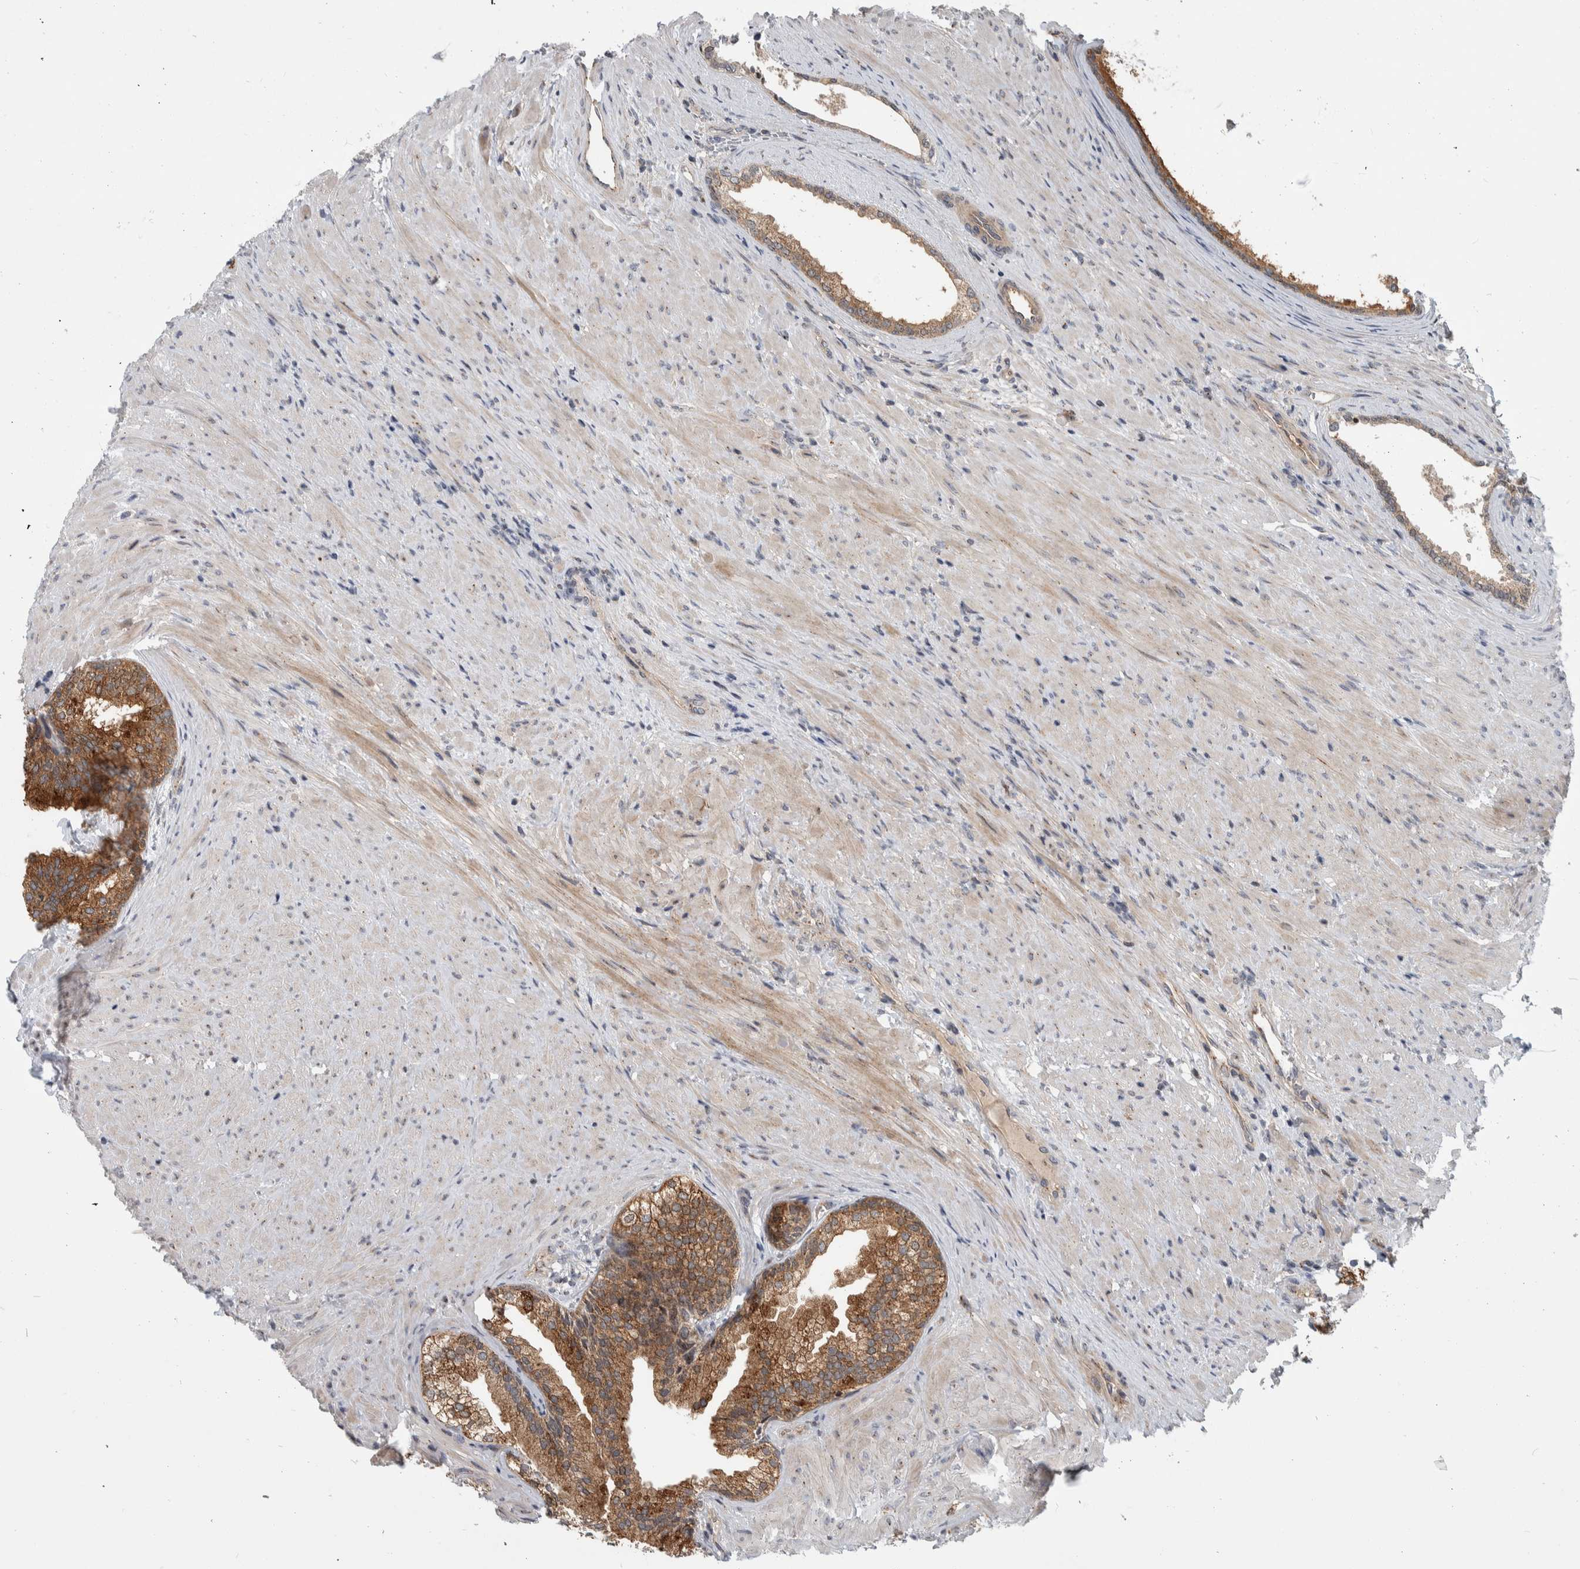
{"staining": {"intensity": "strong", "quantity": ">75%", "location": "cytoplasmic/membranous"}, "tissue": "prostate", "cell_type": "Glandular cells", "image_type": "normal", "snomed": [{"axis": "morphology", "description": "Normal tissue, NOS"}, {"axis": "topography", "description": "Prostate"}], "caption": "DAB (3,3'-diaminobenzidine) immunohistochemical staining of unremarkable prostate shows strong cytoplasmic/membranous protein staining in approximately >75% of glandular cells.", "gene": "MSL1", "patient": {"sex": "male", "age": 76}}